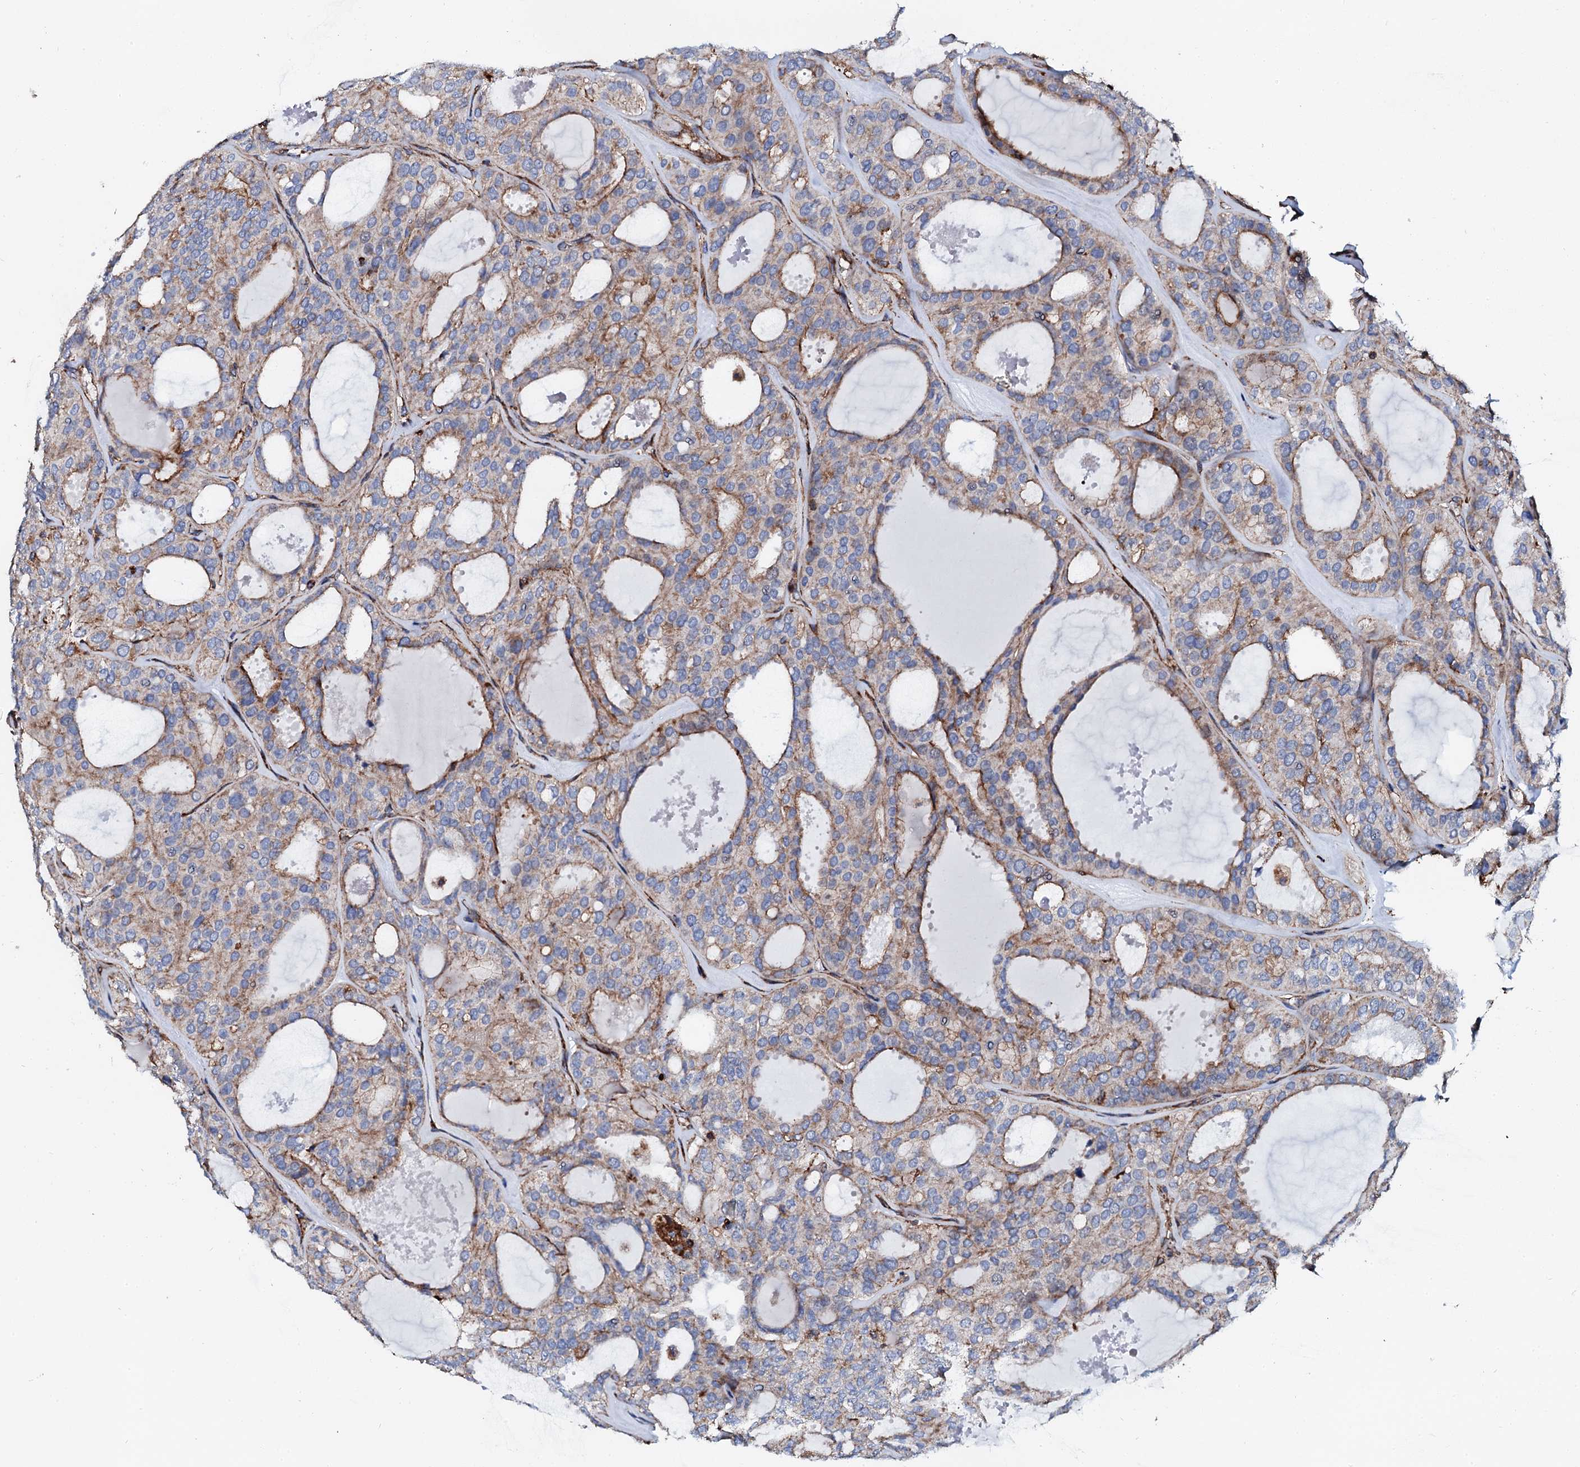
{"staining": {"intensity": "weak", "quantity": "25%-75%", "location": "cytoplasmic/membranous"}, "tissue": "thyroid cancer", "cell_type": "Tumor cells", "image_type": "cancer", "snomed": [{"axis": "morphology", "description": "Follicular adenoma carcinoma, NOS"}, {"axis": "topography", "description": "Thyroid gland"}], "caption": "An image of follicular adenoma carcinoma (thyroid) stained for a protein exhibits weak cytoplasmic/membranous brown staining in tumor cells.", "gene": "INTS10", "patient": {"sex": "male", "age": 75}}